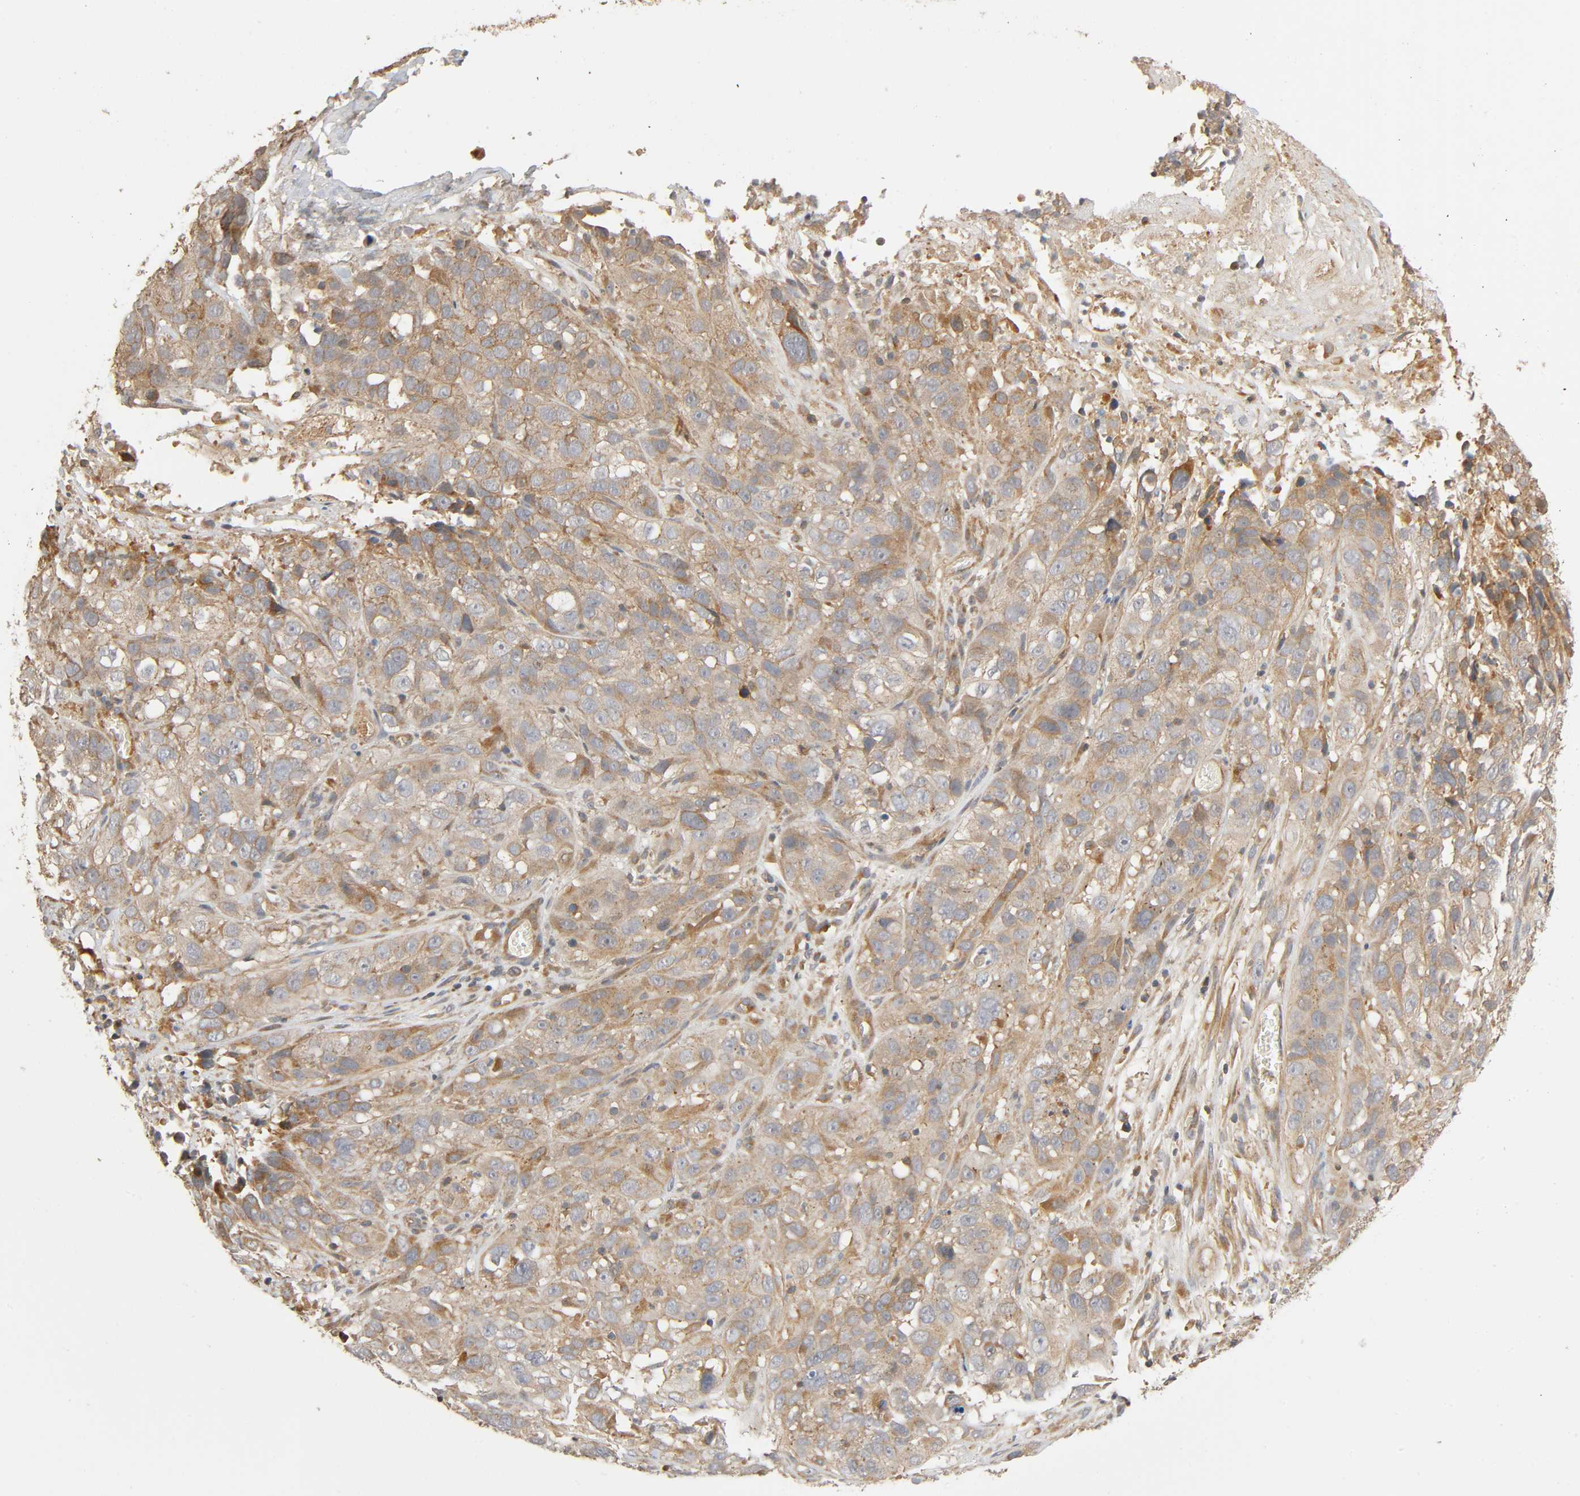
{"staining": {"intensity": "moderate", "quantity": "<25%", "location": "cytoplasmic/membranous"}, "tissue": "cervical cancer", "cell_type": "Tumor cells", "image_type": "cancer", "snomed": [{"axis": "morphology", "description": "Squamous cell carcinoma, NOS"}, {"axis": "topography", "description": "Cervix"}], "caption": "Immunohistochemistry (IHC) (DAB) staining of cervical cancer exhibits moderate cytoplasmic/membranous protein staining in about <25% of tumor cells.", "gene": "SGSM1", "patient": {"sex": "female", "age": 32}}